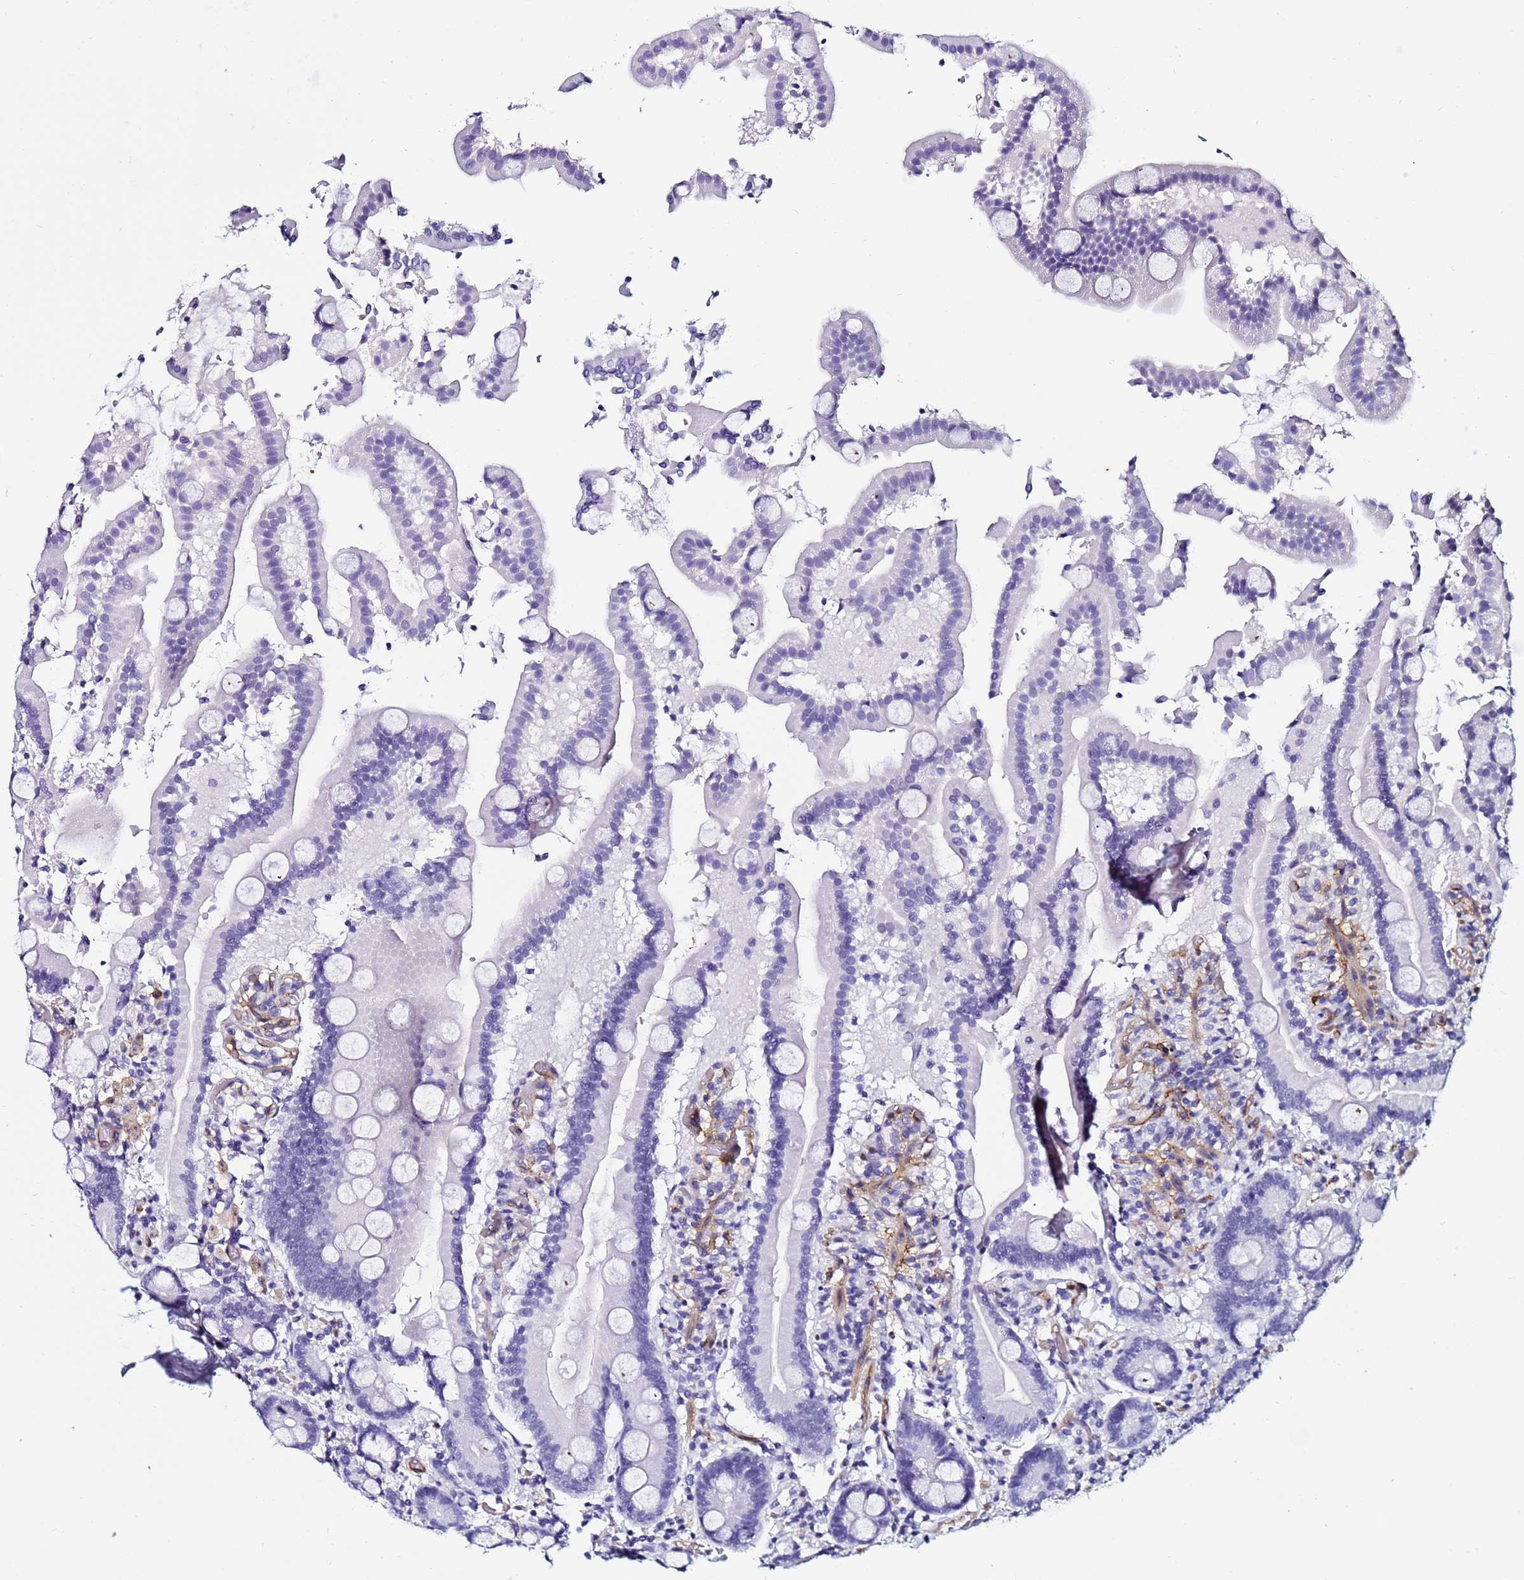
{"staining": {"intensity": "negative", "quantity": "none", "location": "none"}, "tissue": "duodenum", "cell_type": "Glandular cells", "image_type": "normal", "snomed": [{"axis": "morphology", "description": "Normal tissue, NOS"}, {"axis": "topography", "description": "Duodenum"}], "caption": "DAB (3,3'-diaminobenzidine) immunohistochemical staining of benign human duodenum demonstrates no significant expression in glandular cells.", "gene": "DEFB104A", "patient": {"sex": "male", "age": 55}}